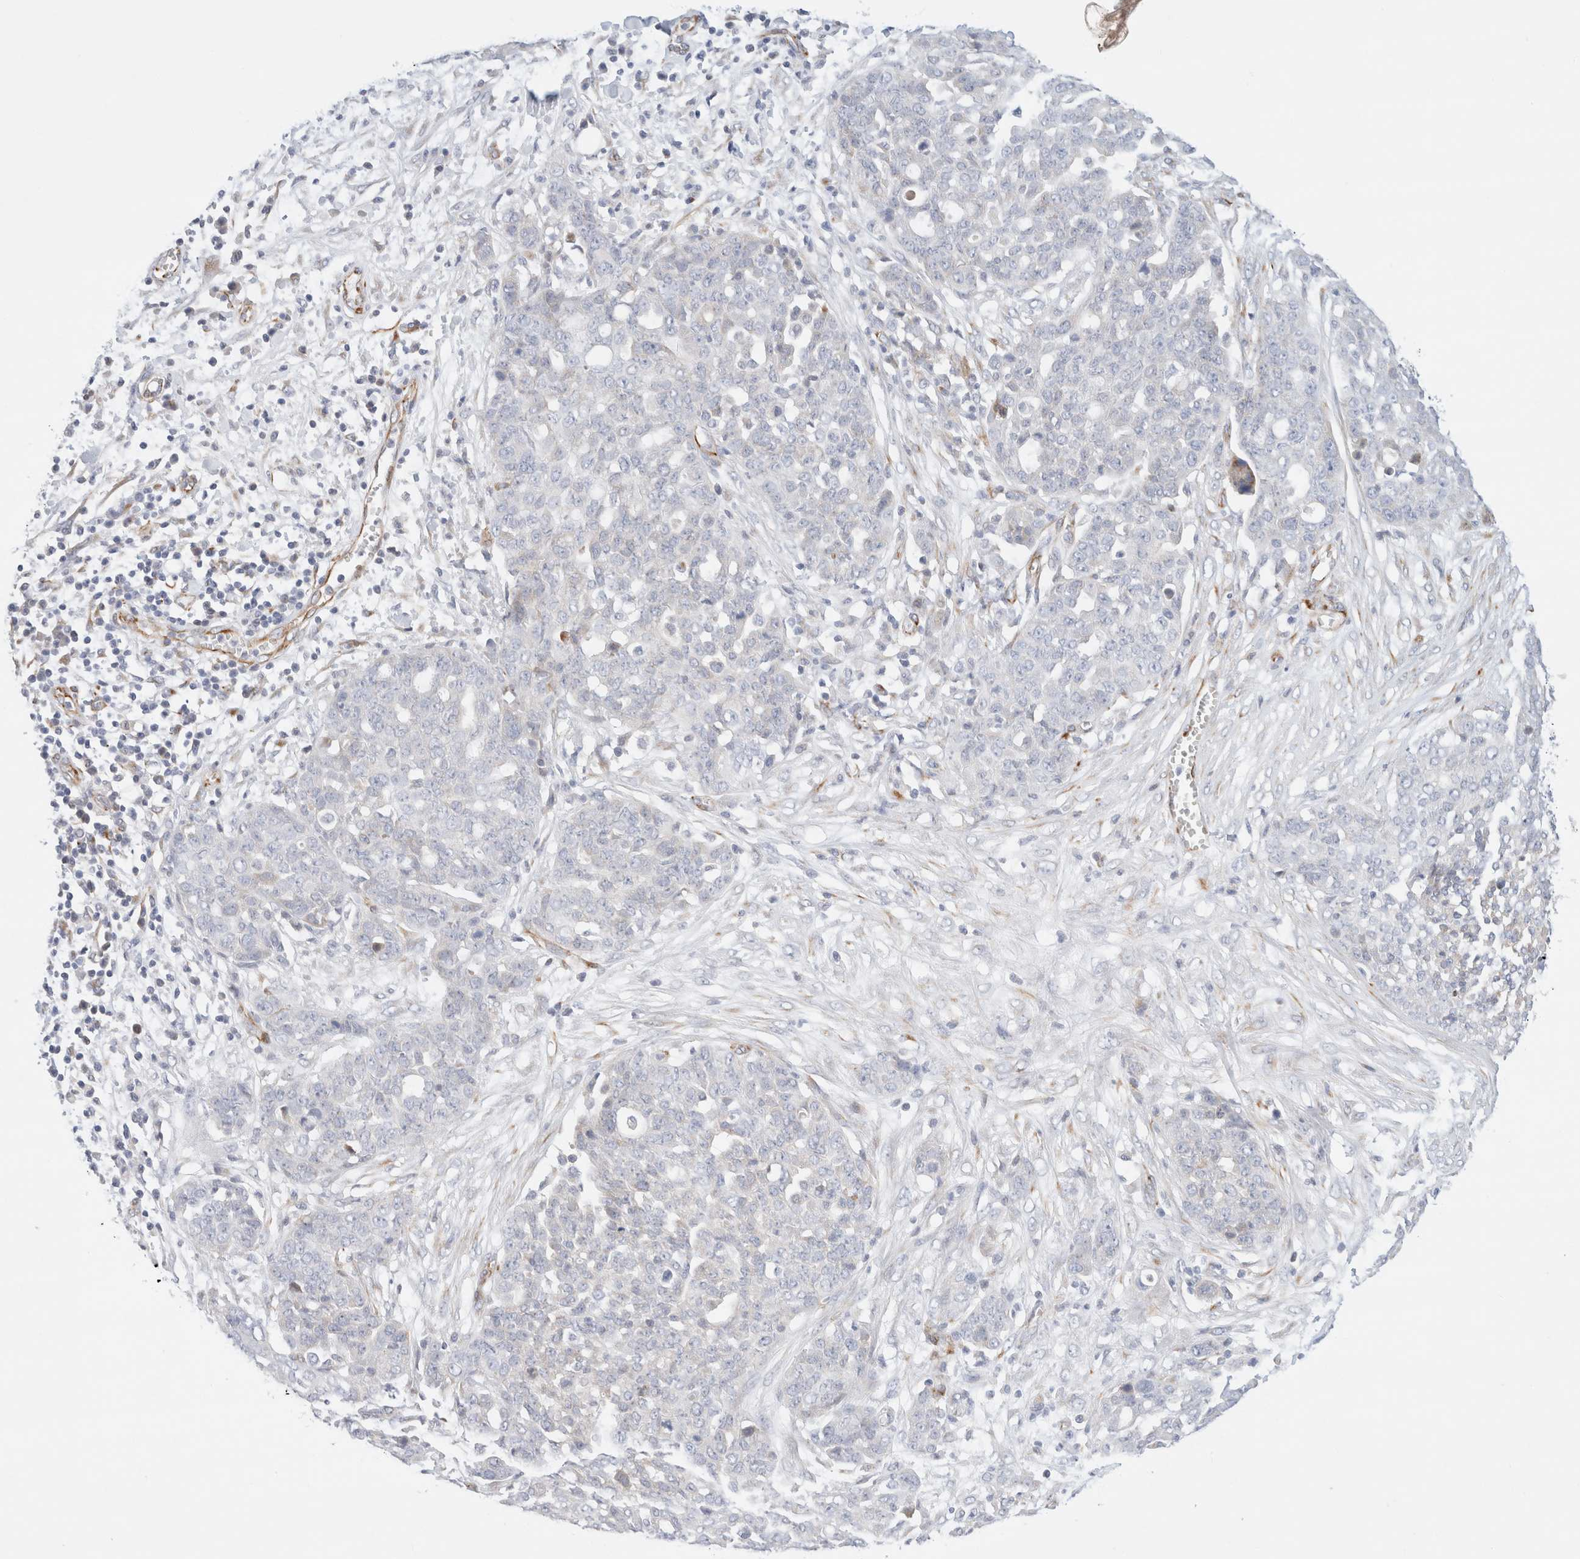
{"staining": {"intensity": "negative", "quantity": "none", "location": "none"}, "tissue": "ovarian cancer", "cell_type": "Tumor cells", "image_type": "cancer", "snomed": [{"axis": "morphology", "description": "Cystadenocarcinoma, serous, NOS"}, {"axis": "topography", "description": "Soft tissue"}, {"axis": "topography", "description": "Ovary"}], "caption": "DAB immunohistochemical staining of human ovarian cancer demonstrates no significant staining in tumor cells.", "gene": "SLC25A48", "patient": {"sex": "female", "age": 57}}